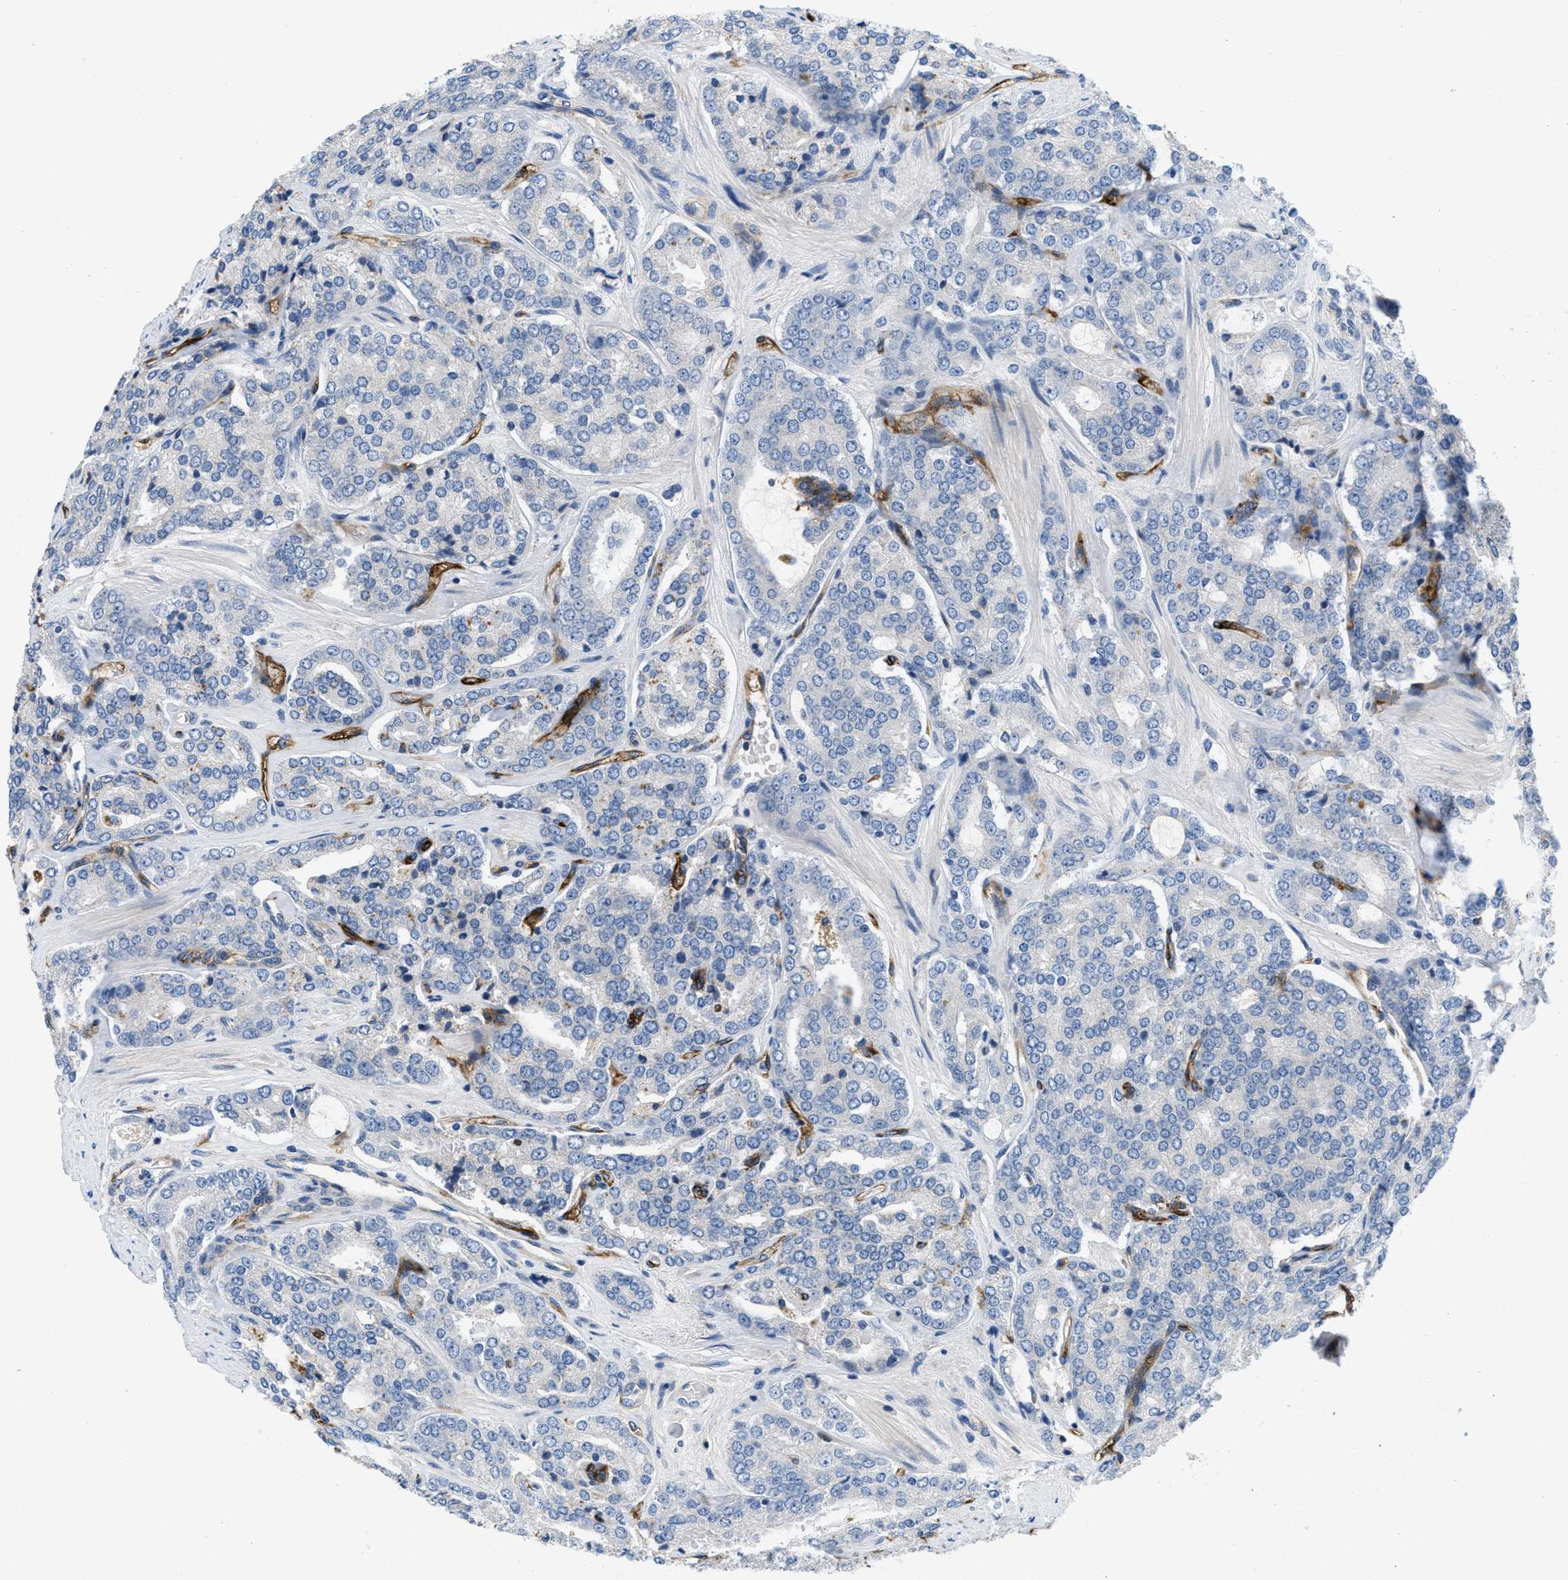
{"staining": {"intensity": "negative", "quantity": "none", "location": "none"}, "tissue": "prostate cancer", "cell_type": "Tumor cells", "image_type": "cancer", "snomed": [{"axis": "morphology", "description": "Adenocarcinoma, High grade"}, {"axis": "topography", "description": "Prostate"}], "caption": "This is a image of immunohistochemistry staining of prostate high-grade adenocarcinoma, which shows no staining in tumor cells.", "gene": "PGR", "patient": {"sex": "male", "age": 65}}